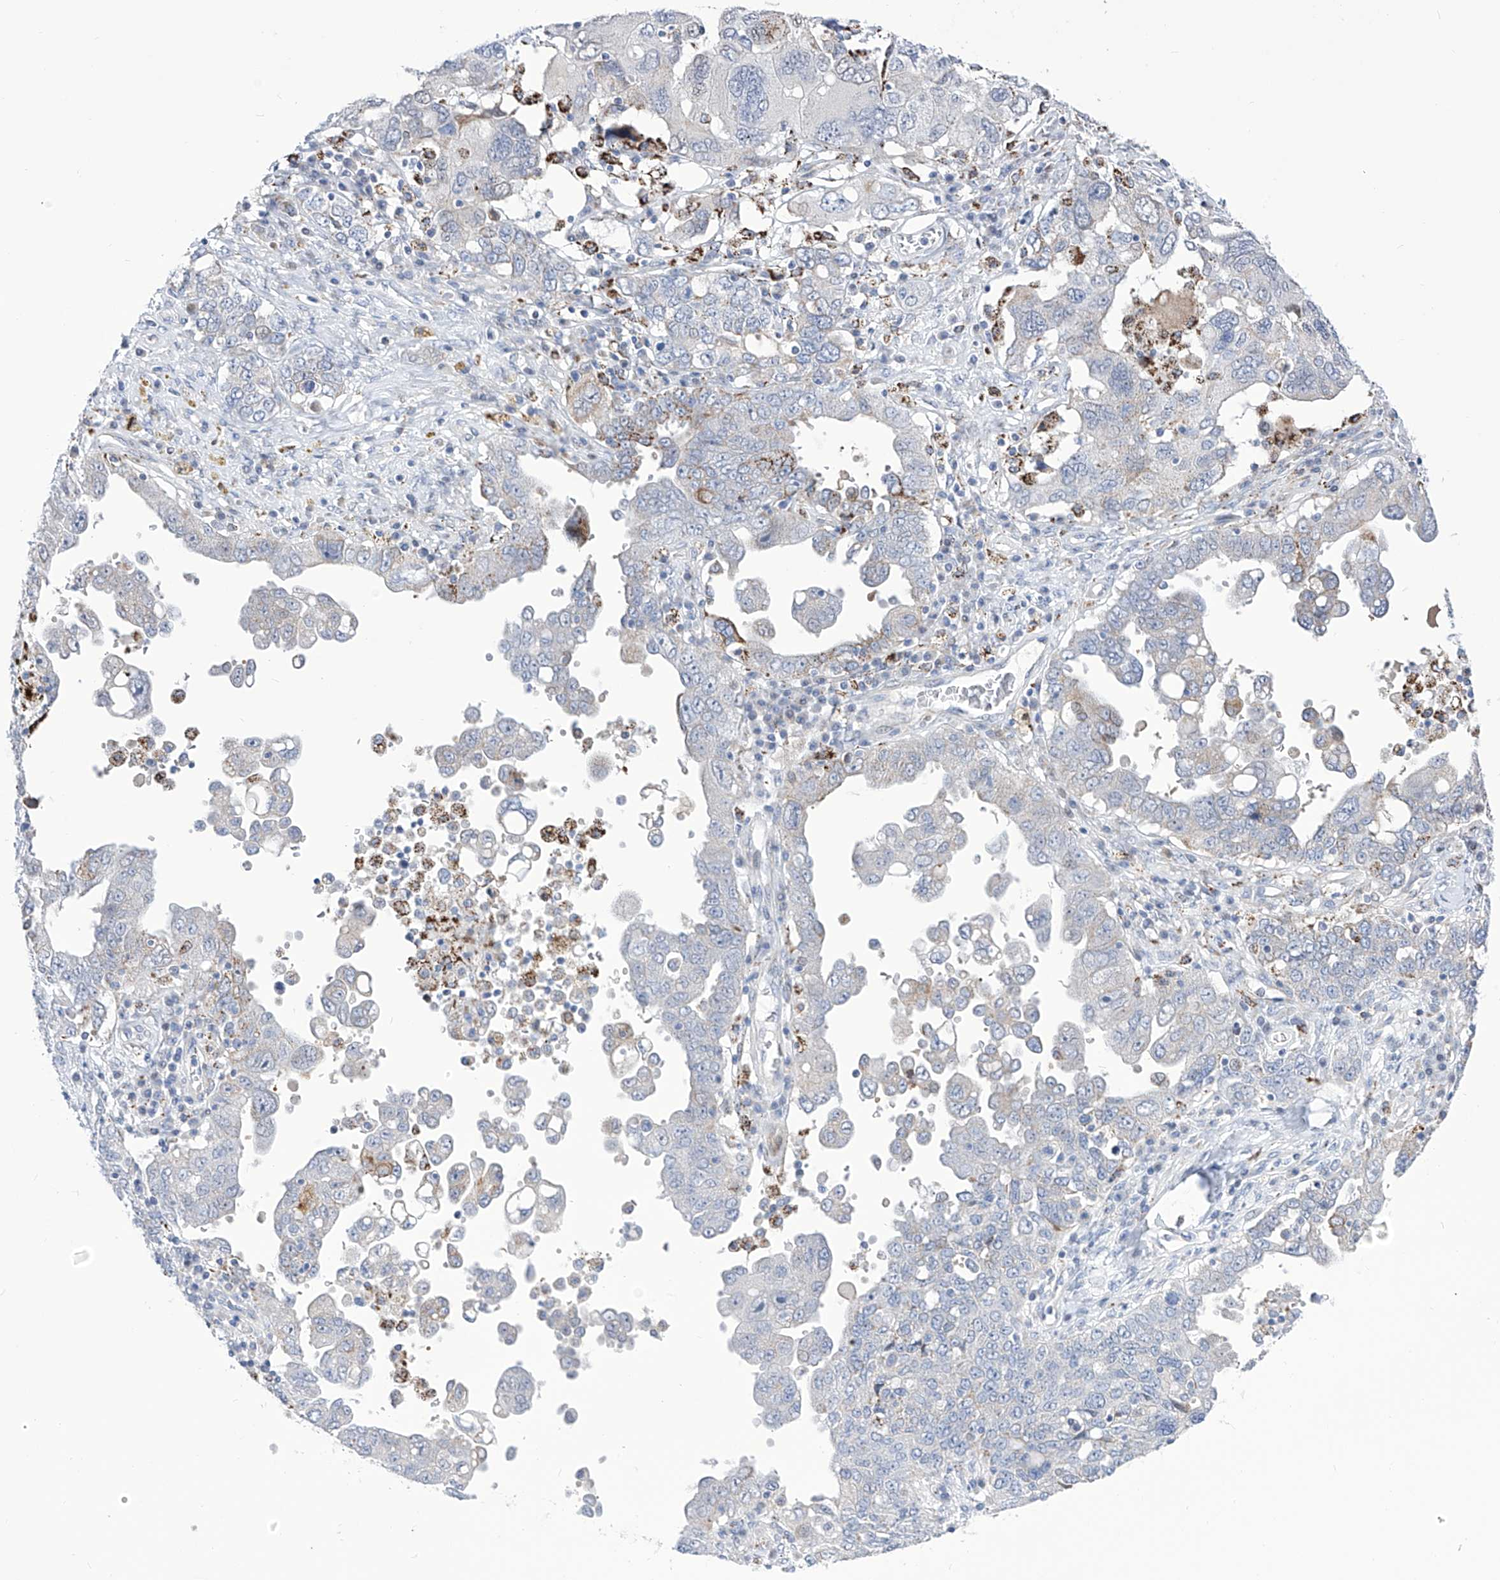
{"staining": {"intensity": "moderate", "quantity": "<25%", "location": "cytoplasmic/membranous"}, "tissue": "ovarian cancer", "cell_type": "Tumor cells", "image_type": "cancer", "snomed": [{"axis": "morphology", "description": "Carcinoma, endometroid"}, {"axis": "topography", "description": "Ovary"}], "caption": "Immunohistochemistry micrograph of neoplastic tissue: ovarian endometroid carcinoma stained using immunohistochemistry displays low levels of moderate protein expression localized specifically in the cytoplasmic/membranous of tumor cells, appearing as a cytoplasmic/membranous brown color.", "gene": "C1orf87", "patient": {"sex": "female", "age": 62}}